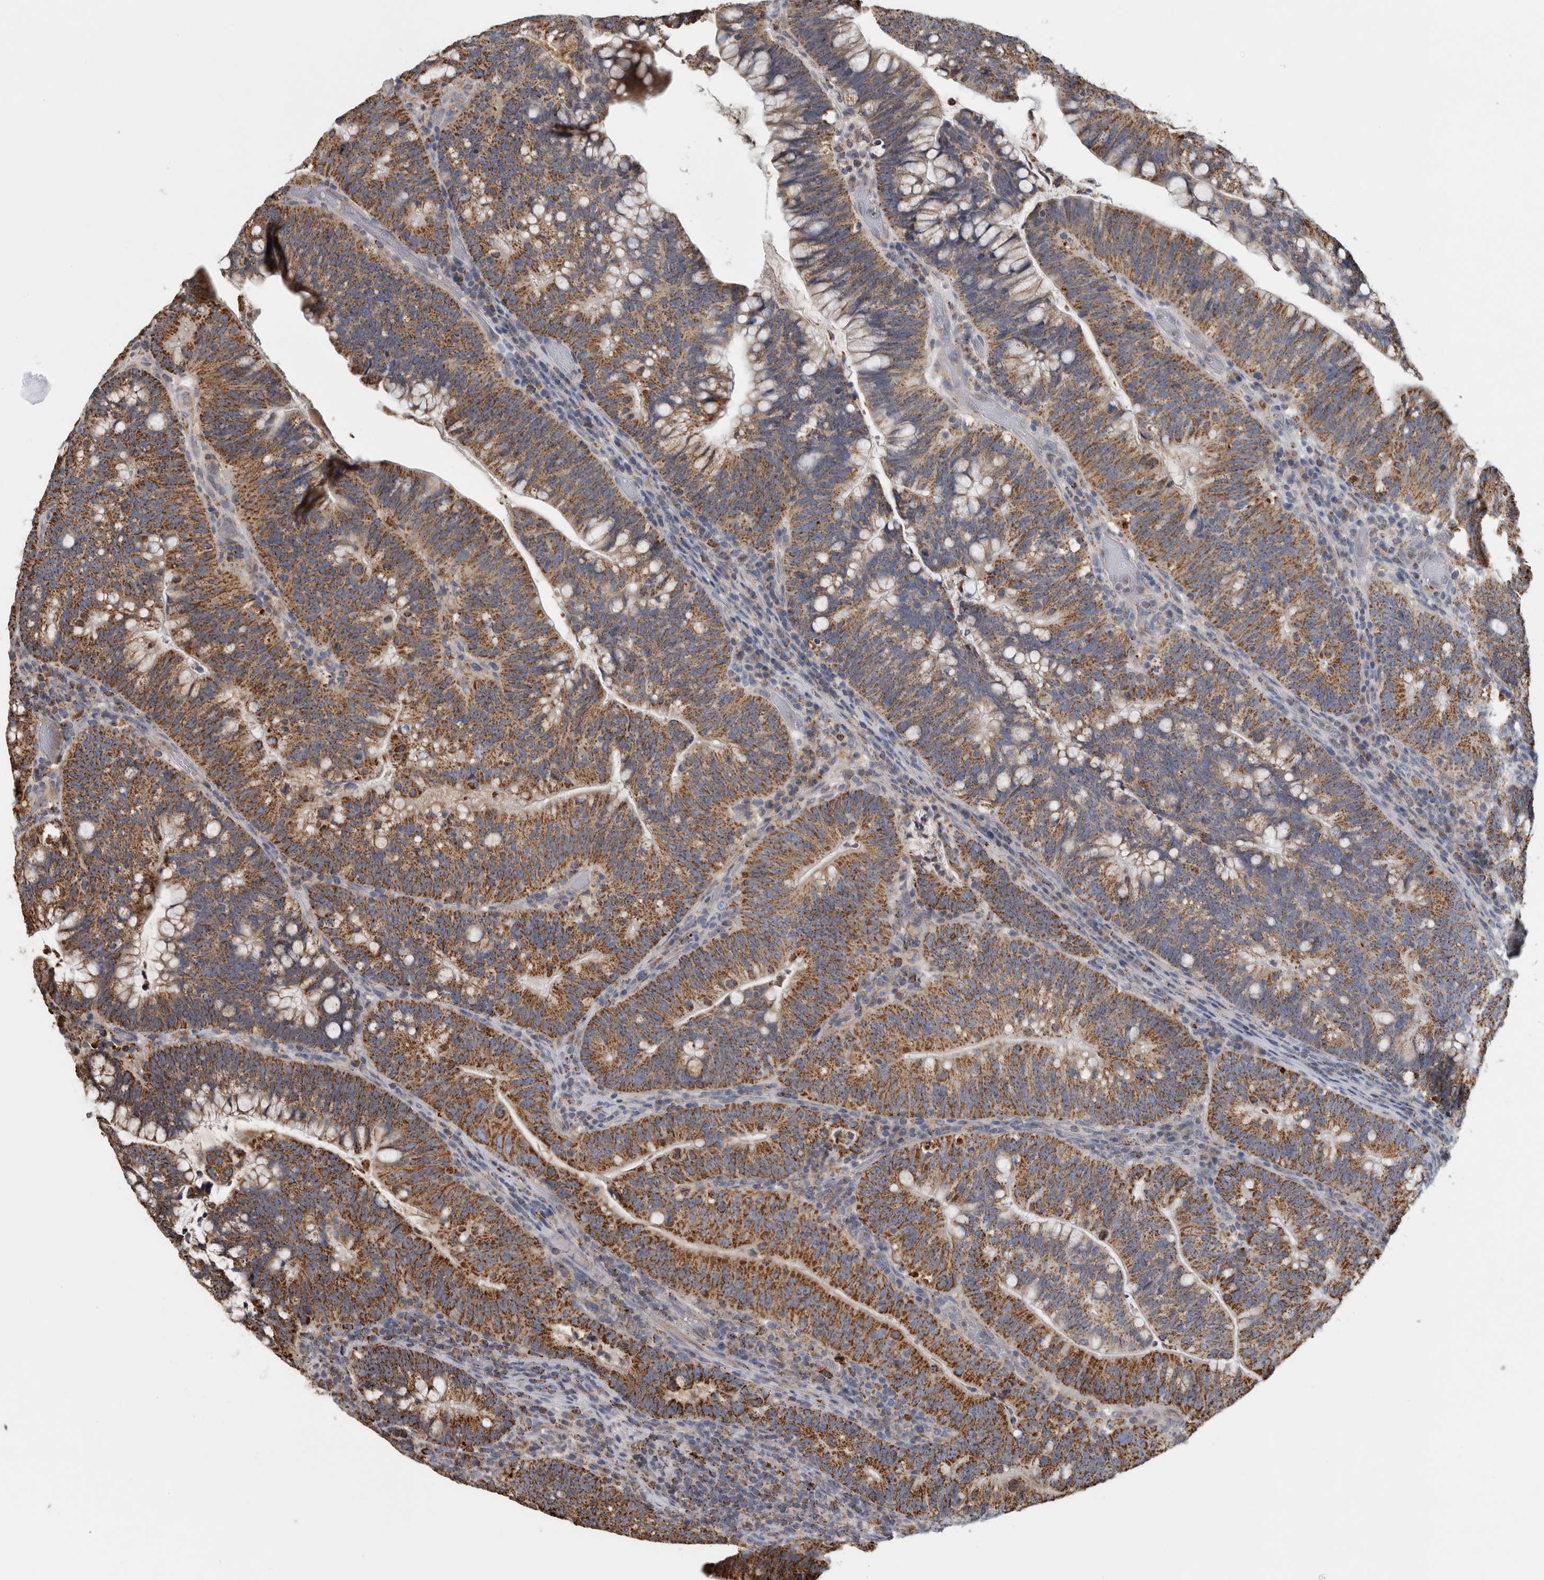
{"staining": {"intensity": "moderate", "quantity": ">75%", "location": "cytoplasmic/membranous"}, "tissue": "colorectal cancer", "cell_type": "Tumor cells", "image_type": "cancer", "snomed": [{"axis": "morphology", "description": "Adenocarcinoma, NOS"}, {"axis": "topography", "description": "Colon"}], "caption": "Colorectal adenocarcinoma stained with a brown dye shows moderate cytoplasmic/membranous positive expression in about >75% of tumor cells.", "gene": "ST8SIA1", "patient": {"sex": "female", "age": 66}}